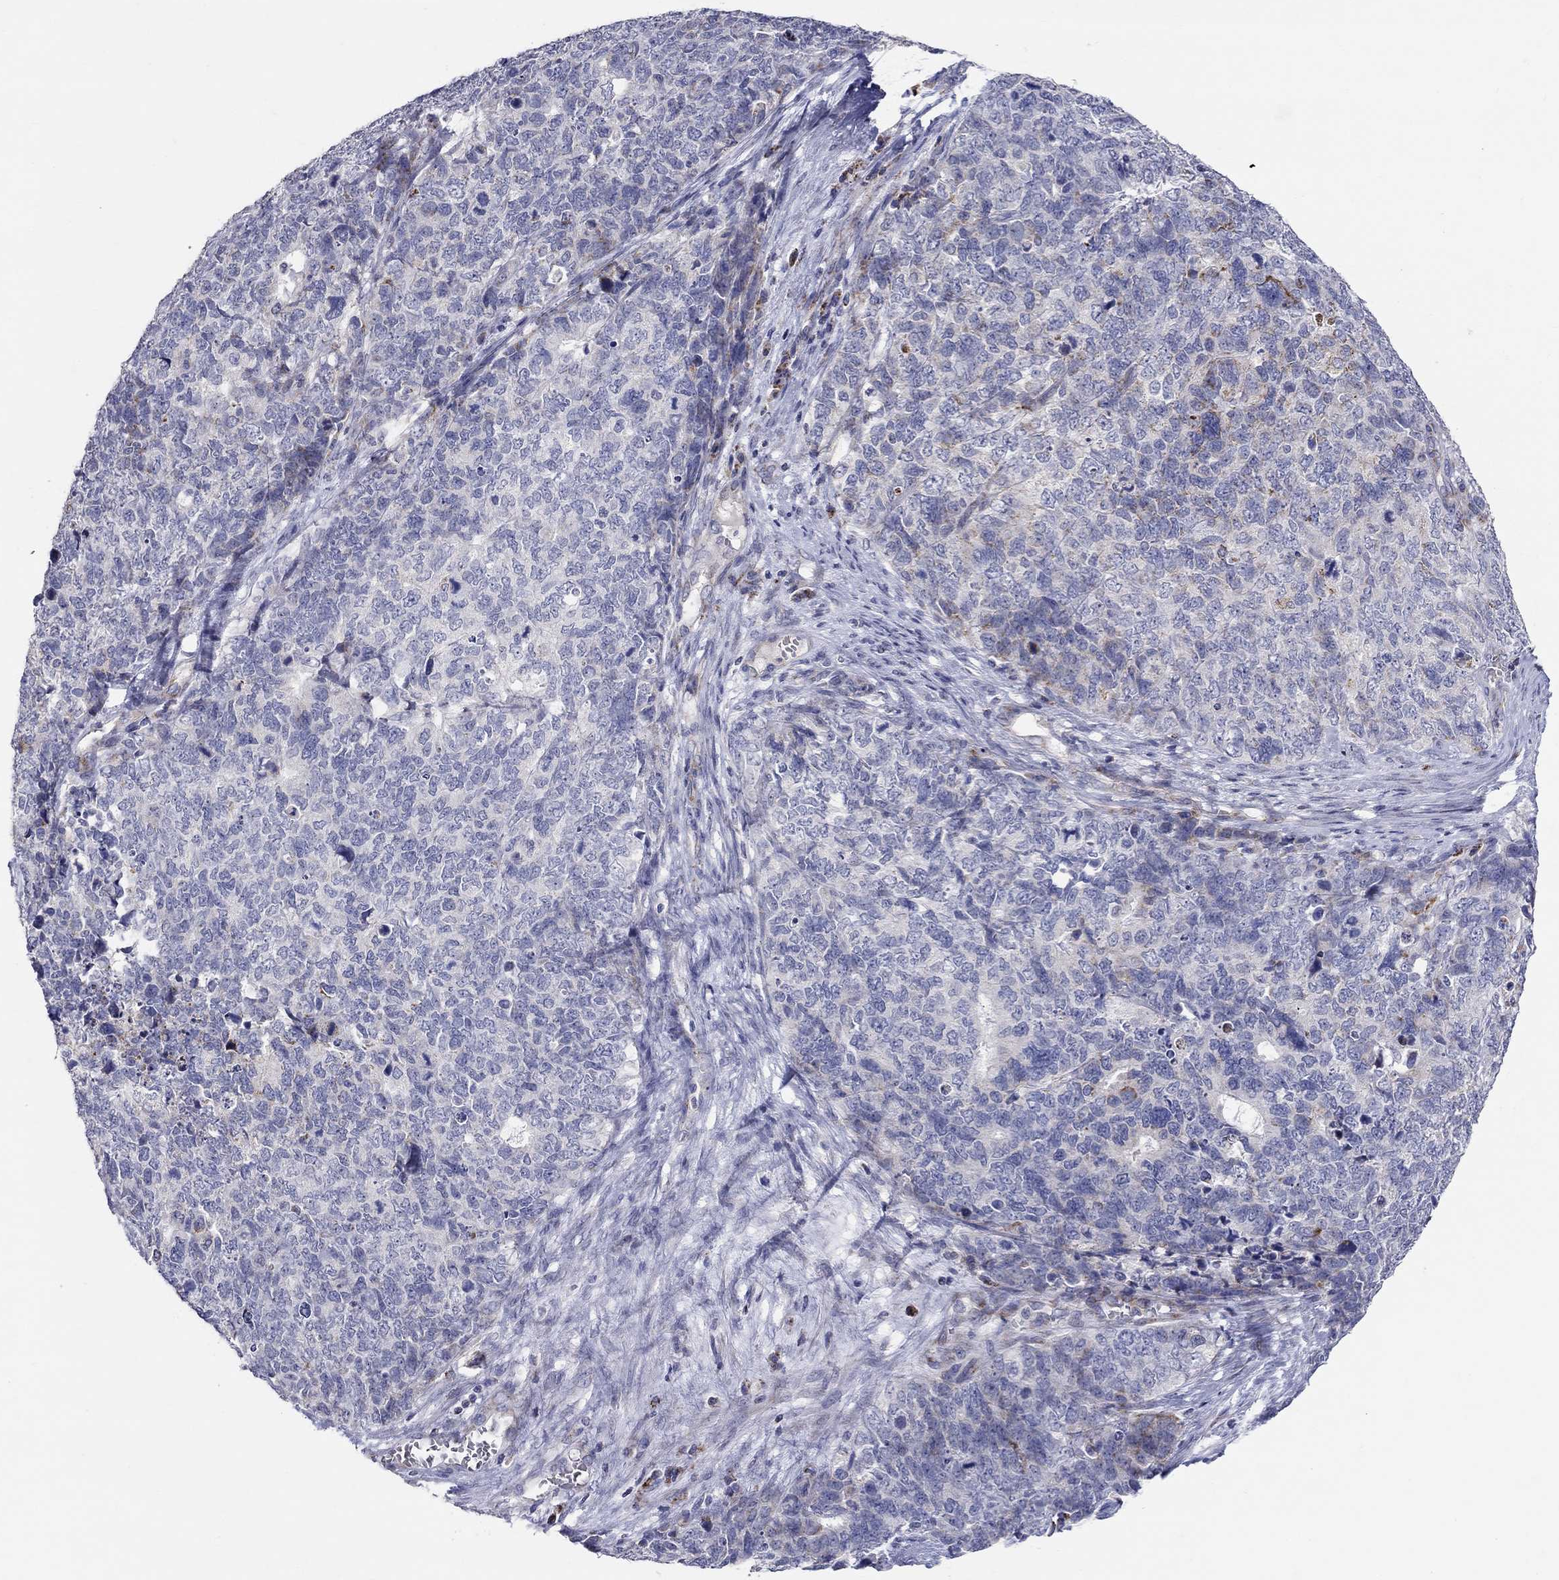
{"staining": {"intensity": "moderate", "quantity": "<25%", "location": "cytoplasmic/membranous"}, "tissue": "cervical cancer", "cell_type": "Tumor cells", "image_type": "cancer", "snomed": [{"axis": "morphology", "description": "Squamous cell carcinoma, NOS"}, {"axis": "topography", "description": "Cervix"}], "caption": "Squamous cell carcinoma (cervical) tissue demonstrates moderate cytoplasmic/membranous staining in approximately <25% of tumor cells", "gene": "HMX2", "patient": {"sex": "female", "age": 63}}